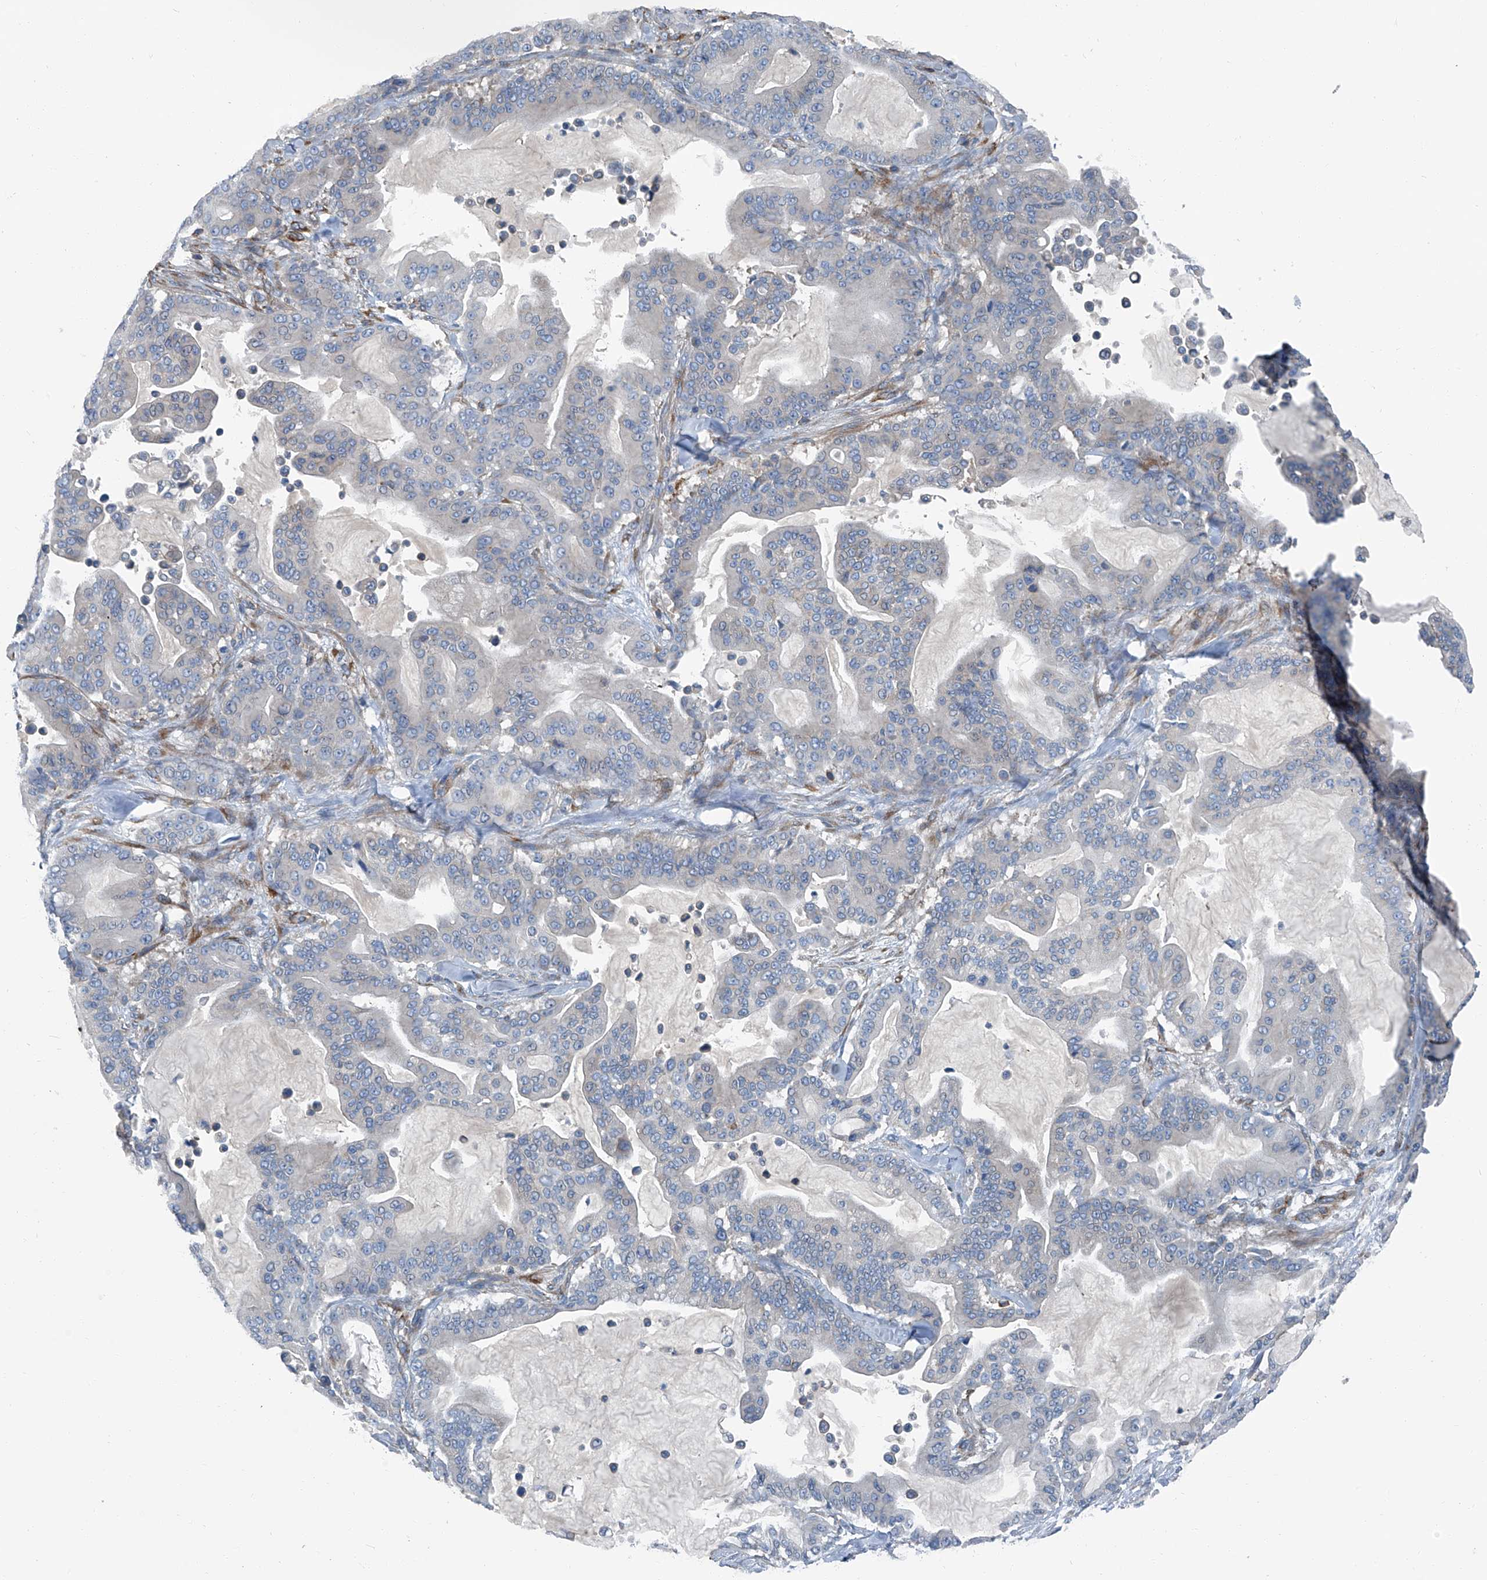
{"staining": {"intensity": "negative", "quantity": "none", "location": "none"}, "tissue": "pancreatic cancer", "cell_type": "Tumor cells", "image_type": "cancer", "snomed": [{"axis": "morphology", "description": "Adenocarcinoma, NOS"}, {"axis": "topography", "description": "Pancreas"}], "caption": "High magnification brightfield microscopy of adenocarcinoma (pancreatic) stained with DAB (brown) and counterstained with hematoxylin (blue): tumor cells show no significant positivity.", "gene": "SEPTIN7", "patient": {"sex": "male", "age": 63}}